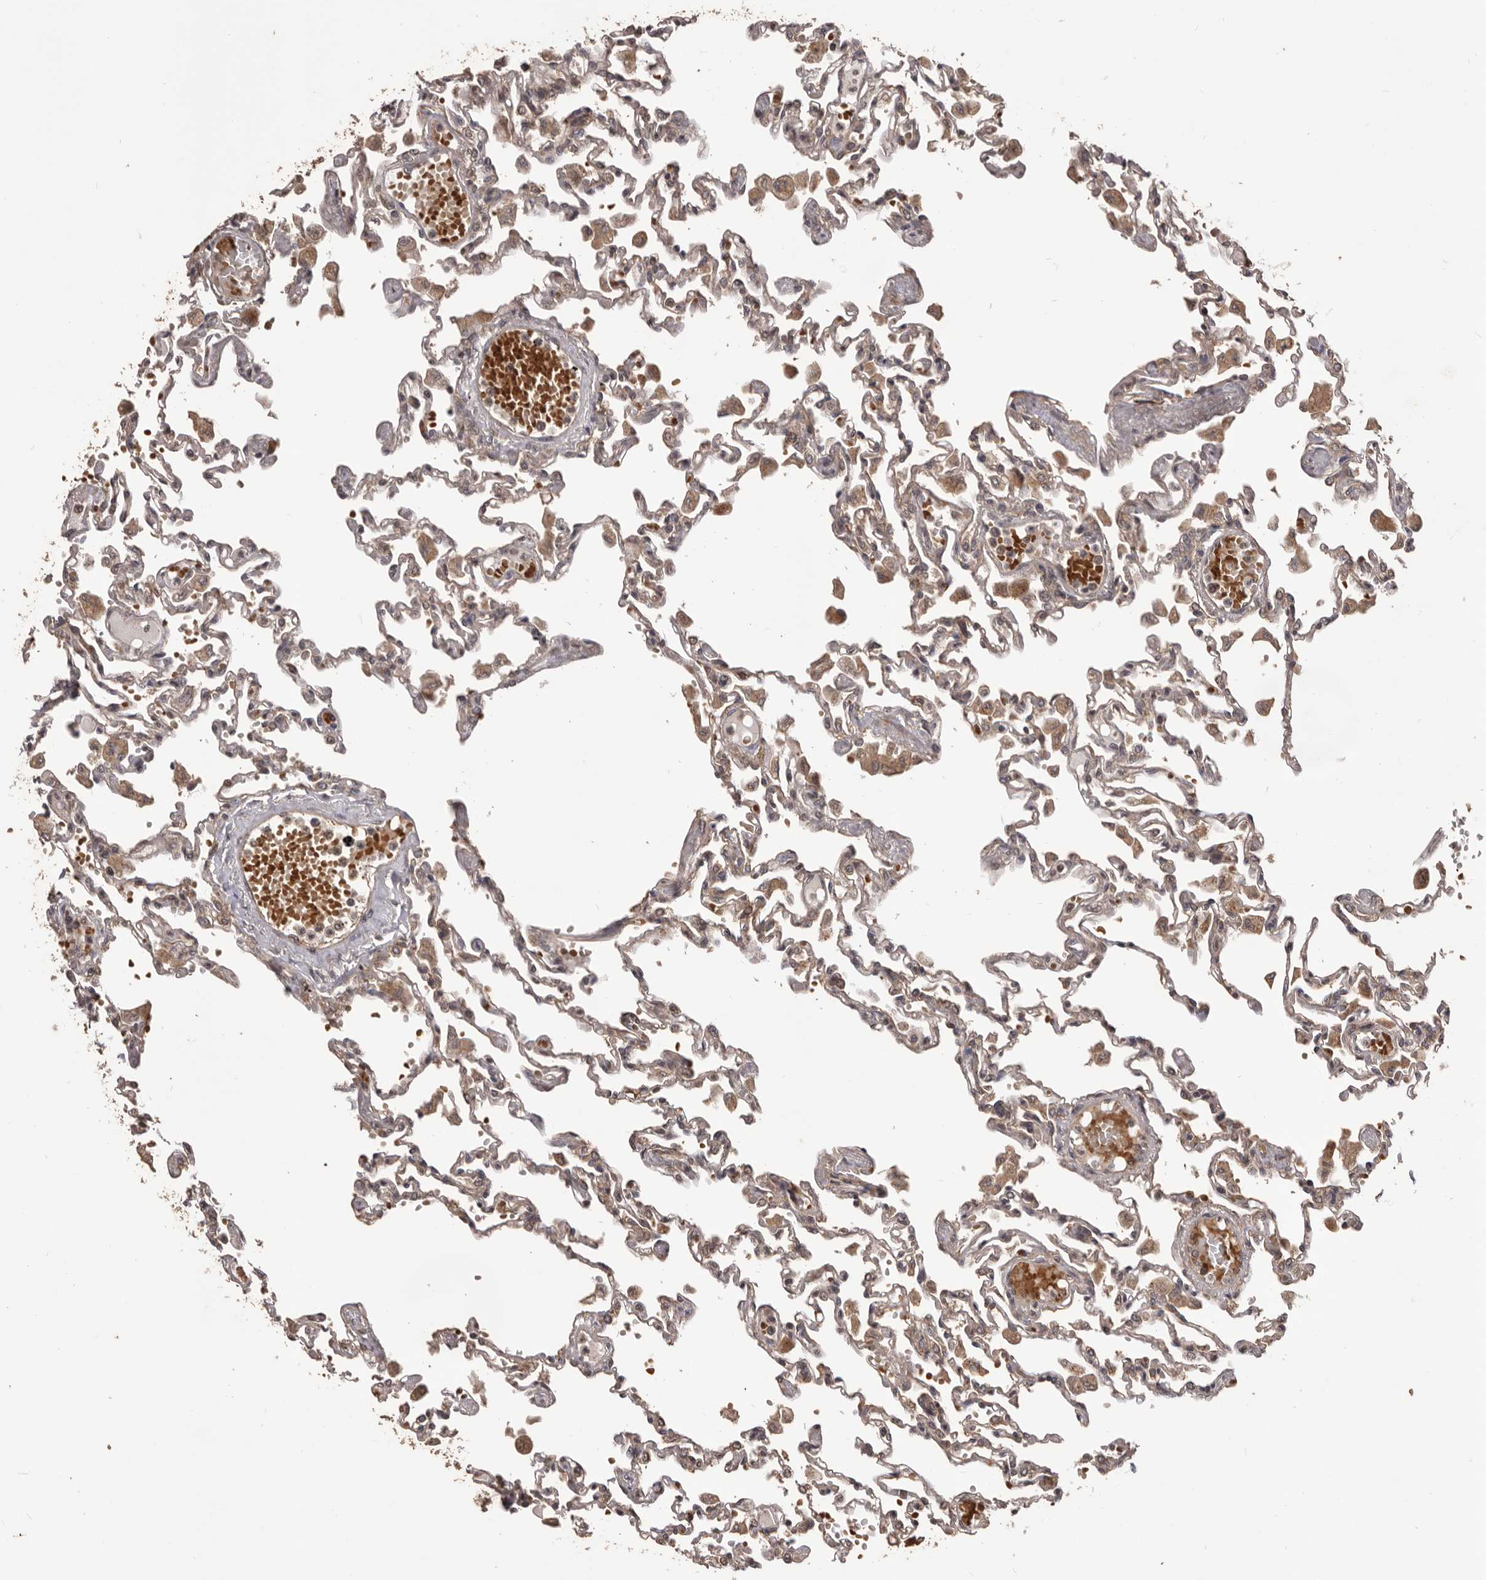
{"staining": {"intensity": "weak", "quantity": "25%-75%", "location": "cytoplasmic/membranous"}, "tissue": "lung", "cell_type": "Alveolar cells", "image_type": "normal", "snomed": [{"axis": "morphology", "description": "Normal tissue, NOS"}, {"axis": "topography", "description": "Bronchus"}, {"axis": "topography", "description": "Lung"}], "caption": "A histopathology image of human lung stained for a protein reveals weak cytoplasmic/membranous brown staining in alveolar cells.", "gene": "QRSL1", "patient": {"sex": "female", "age": 49}}